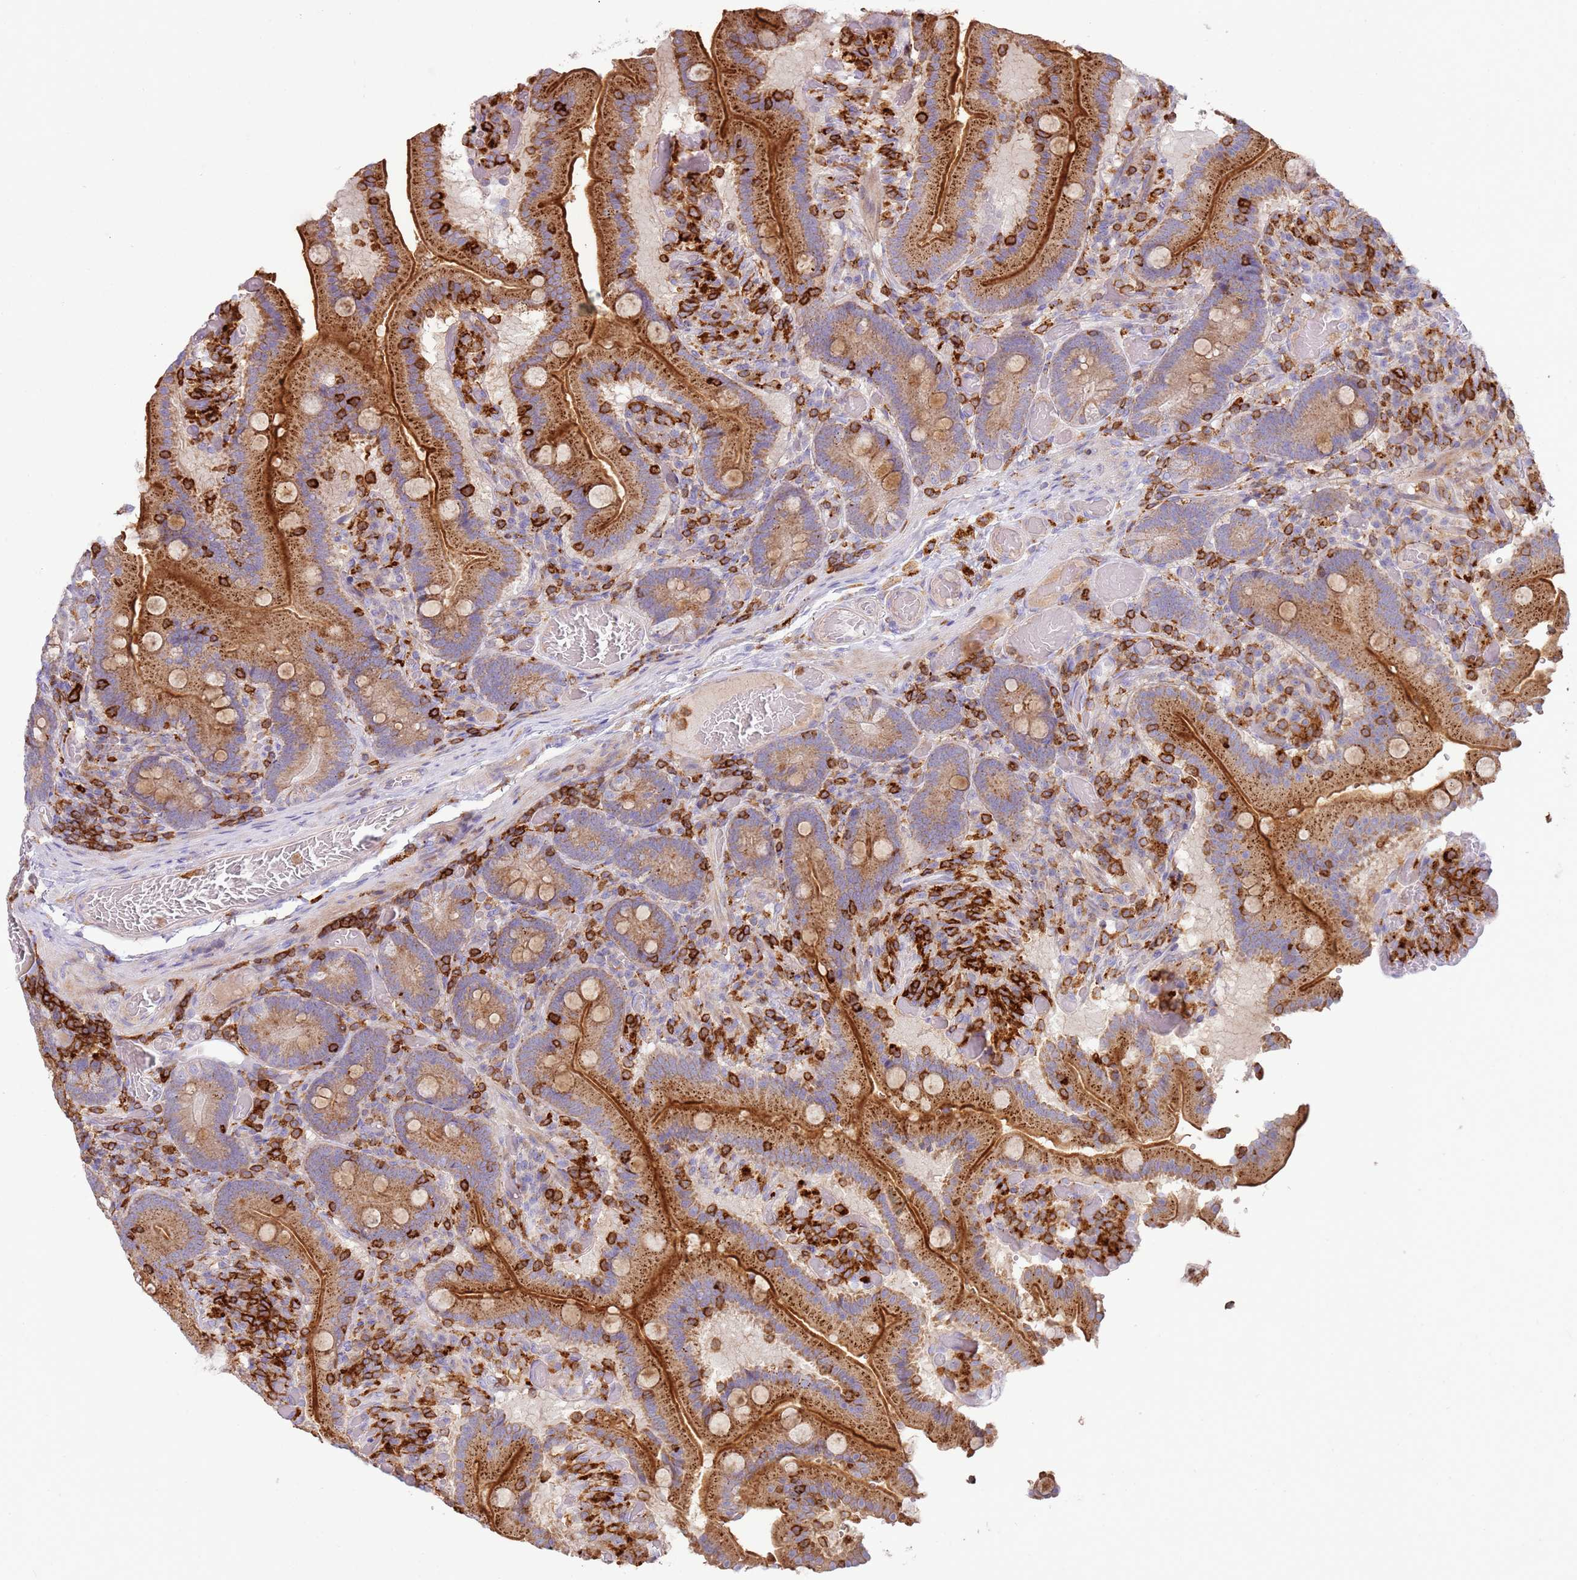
{"staining": {"intensity": "moderate", "quantity": ">75%", "location": "cytoplasmic/membranous"}, "tissue": "duodenum", "cell_type": "Glandular cells", "image_type": "normal", "snomed": [{"axis": "morphology", "description": "Normal tissue, NOS"}, {"axis": "topography", "description": "Duodenum"}], "caption": "Duodenum stained for a protein displays moderate cytoplasmic/membranous positivity in glandular cells.", "gene": "TTPAL", "patient": {"sex": "female", "age": 62}}